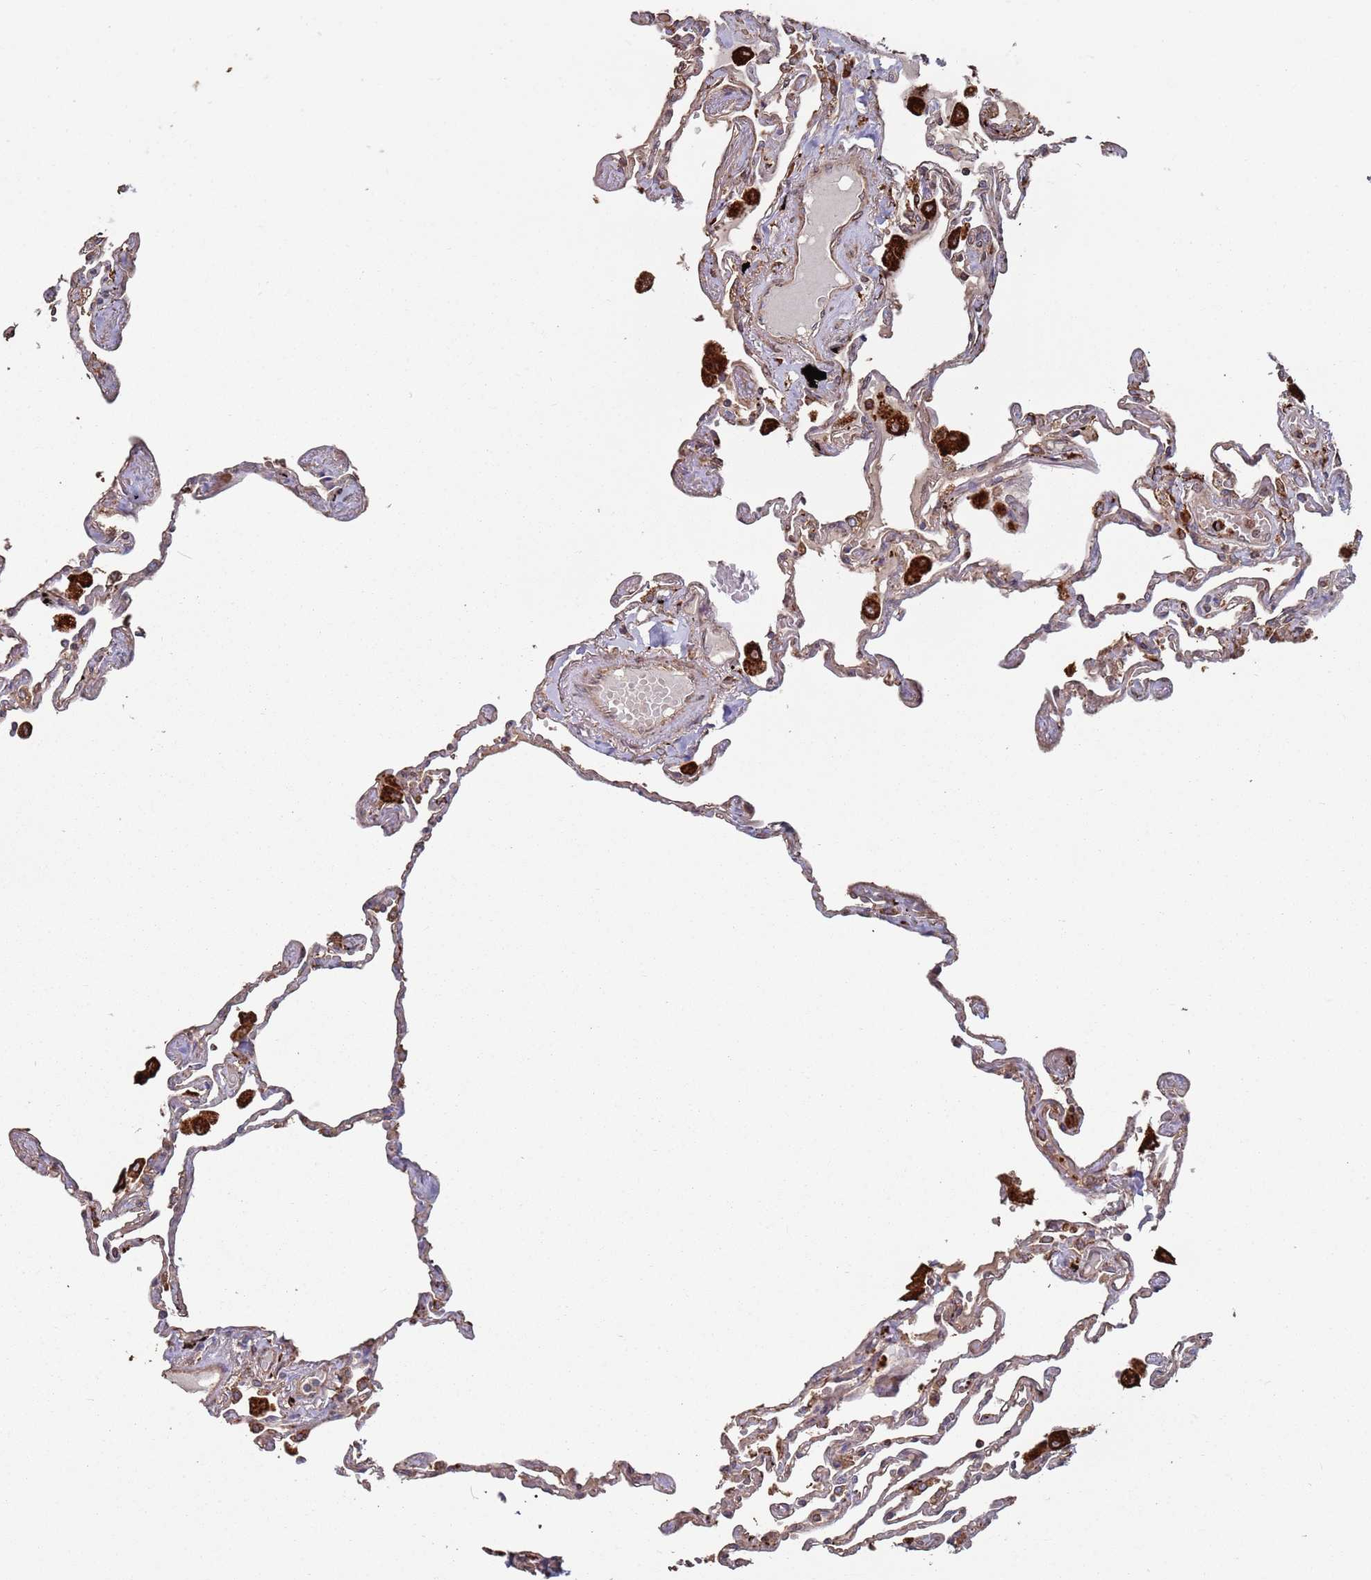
{"staining": {"intensity": "moderate", "quantity": "25%-75%", "location": "cytoplasmic/membranous"}, "tissue": "lung", "cell_type": "Alveolar cells", "image_type": "normal", "snomed": [{"axis": "morphology", "description": "Normal tissue, NOS"}, {"axis": "topography", "description": "Lung"}], "caption": "Immunohistochemical staining of benign lung reveals medium levels of moderate cytoplasmic/membranous expression in approximately 25%-75% of alveolar cells.", "gene": "LACC1", "patient": {"sex": "female", "age": 67}}